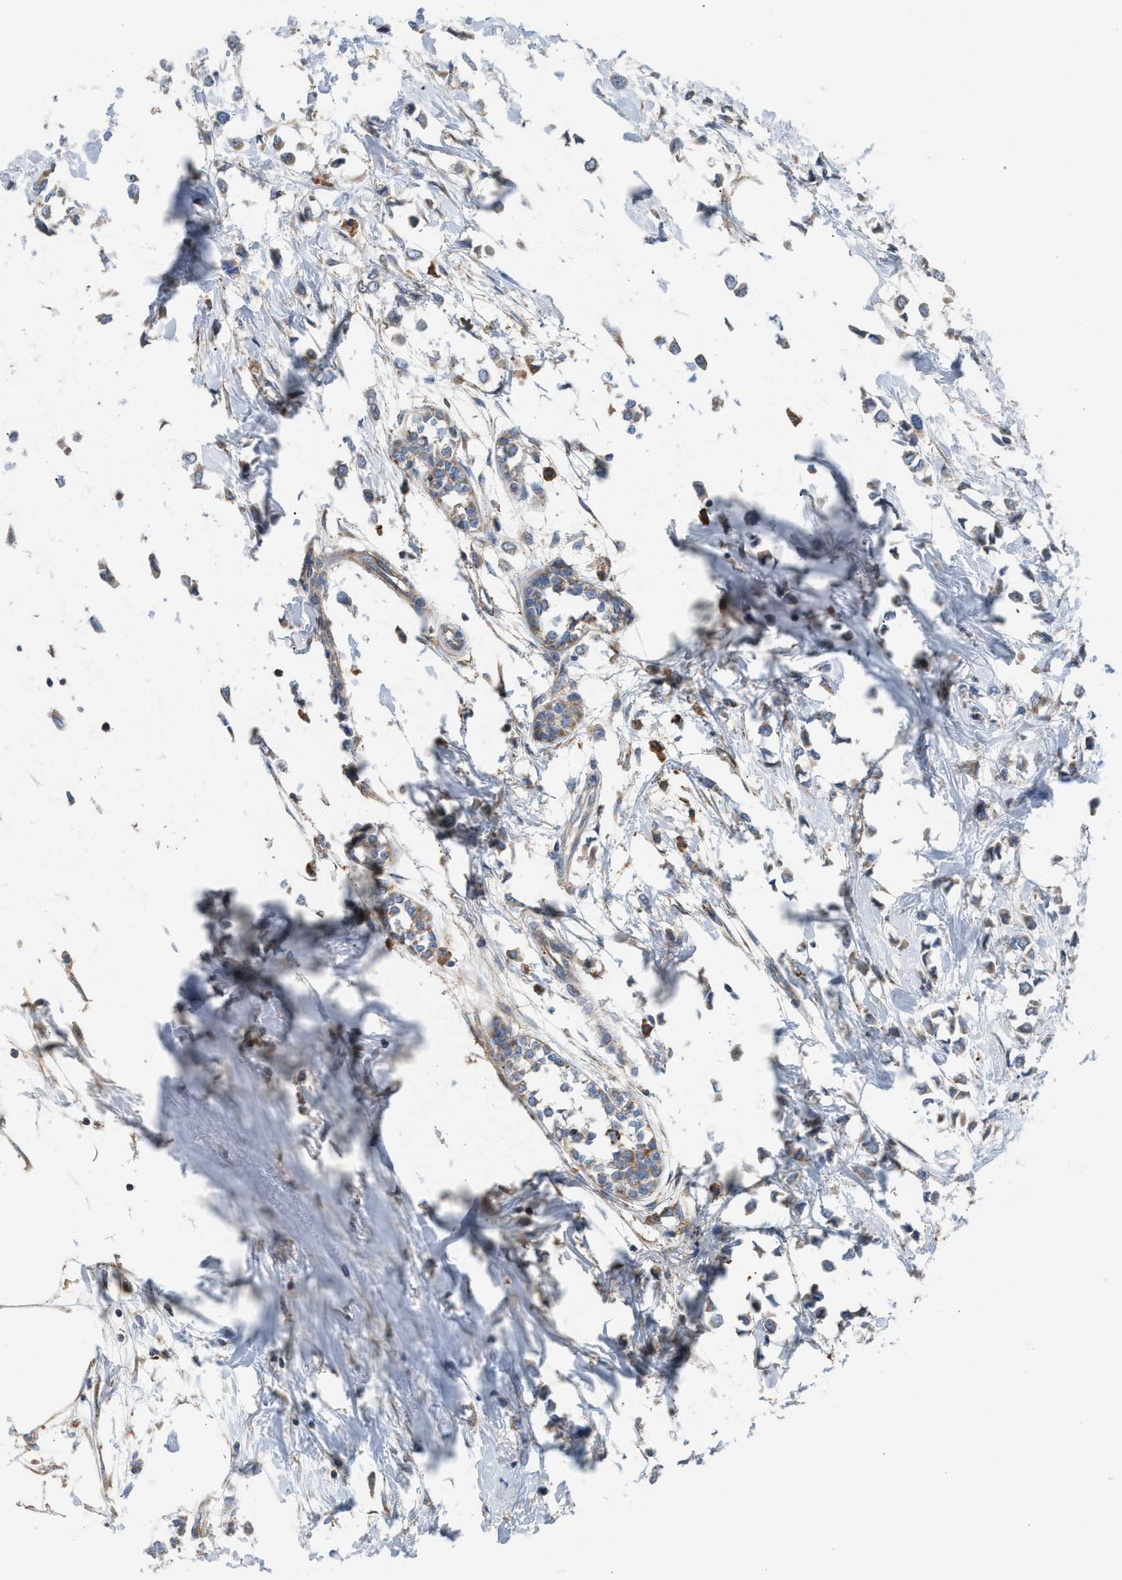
{"staining": {"intensity": "weak", "quantity": "<25%", "location": "cytoplasmic/membranous"}, "tissue": "breast cancer", "cell_type": "Tumor cells", "image_type": "cancer", "snomed": [{"axis": "morphology", "description": "Lobular carcinoma"}, {"axis": "topography", "description": "Breast"}], "caption": "This is a image of immunohistochemistry (IHC) staining of breast cancer, which shows no staining in tumor cells.", "gene": "SLC10A3", "patient": {"sex": "female", "age": 51}}